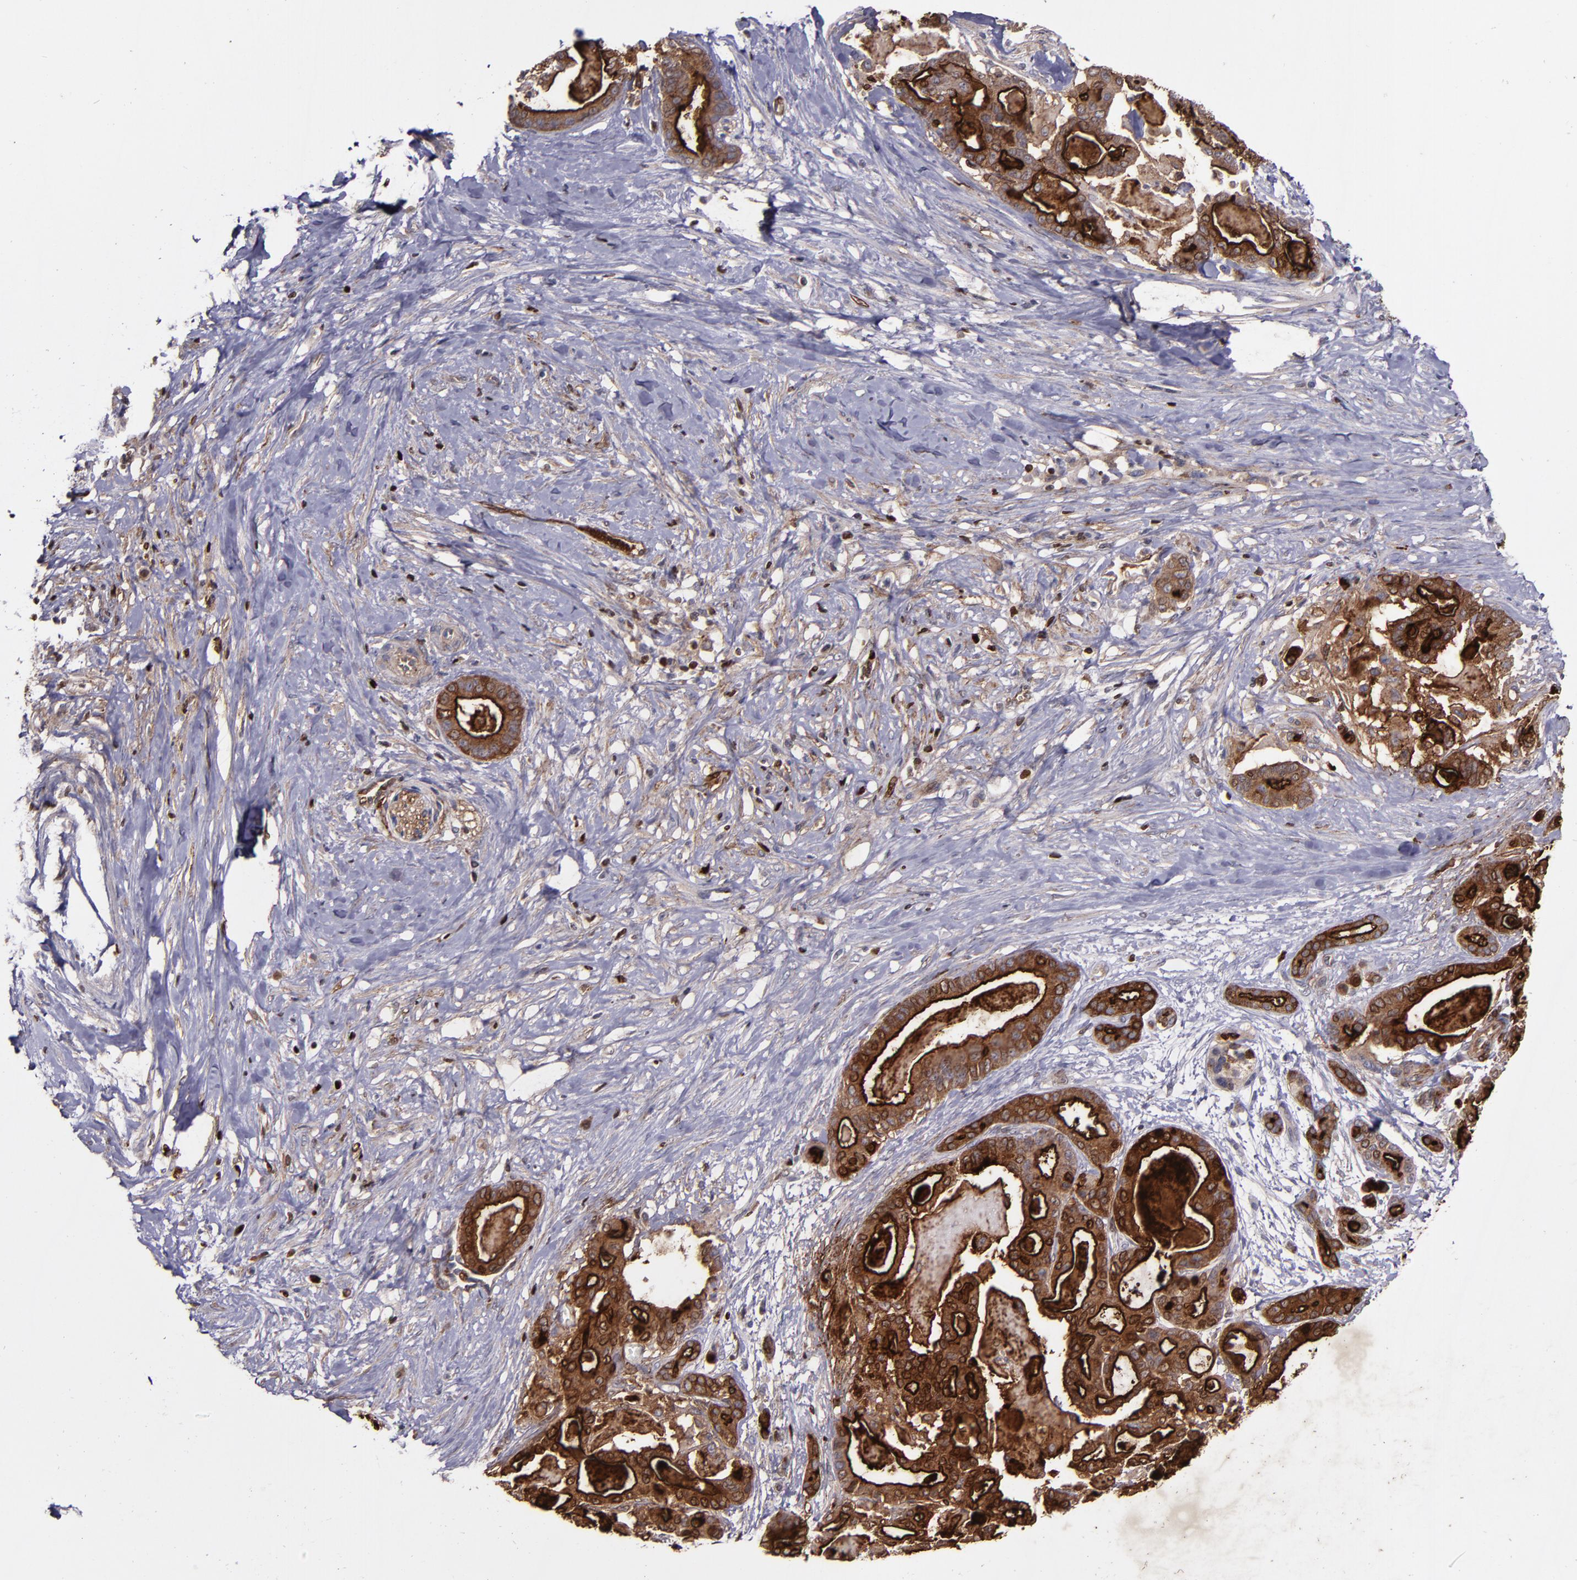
{"staining": {"intensity": "strong", "quantity": ">75%", "location": "cytoplasmic/membranous"}, "tissue": "pancreatic cancer", "cell_type": "Tumor cells", "image_type": "cancer", "snomed": [{"axis": "morphology", "description": "Adenocarcinoma, NOS"}, {"axis": "topography", "description": "Pancreas"}], "caption": "This image demonstrates immunohistochemistry staining of human pancreatic cancer (adenocarcinoma), with high strong cytoplasmic/membranous positivity in approximately >75% of tumor cells.", "gene": "MFGE8", "patient": {"sex": "male", "age": 63}}